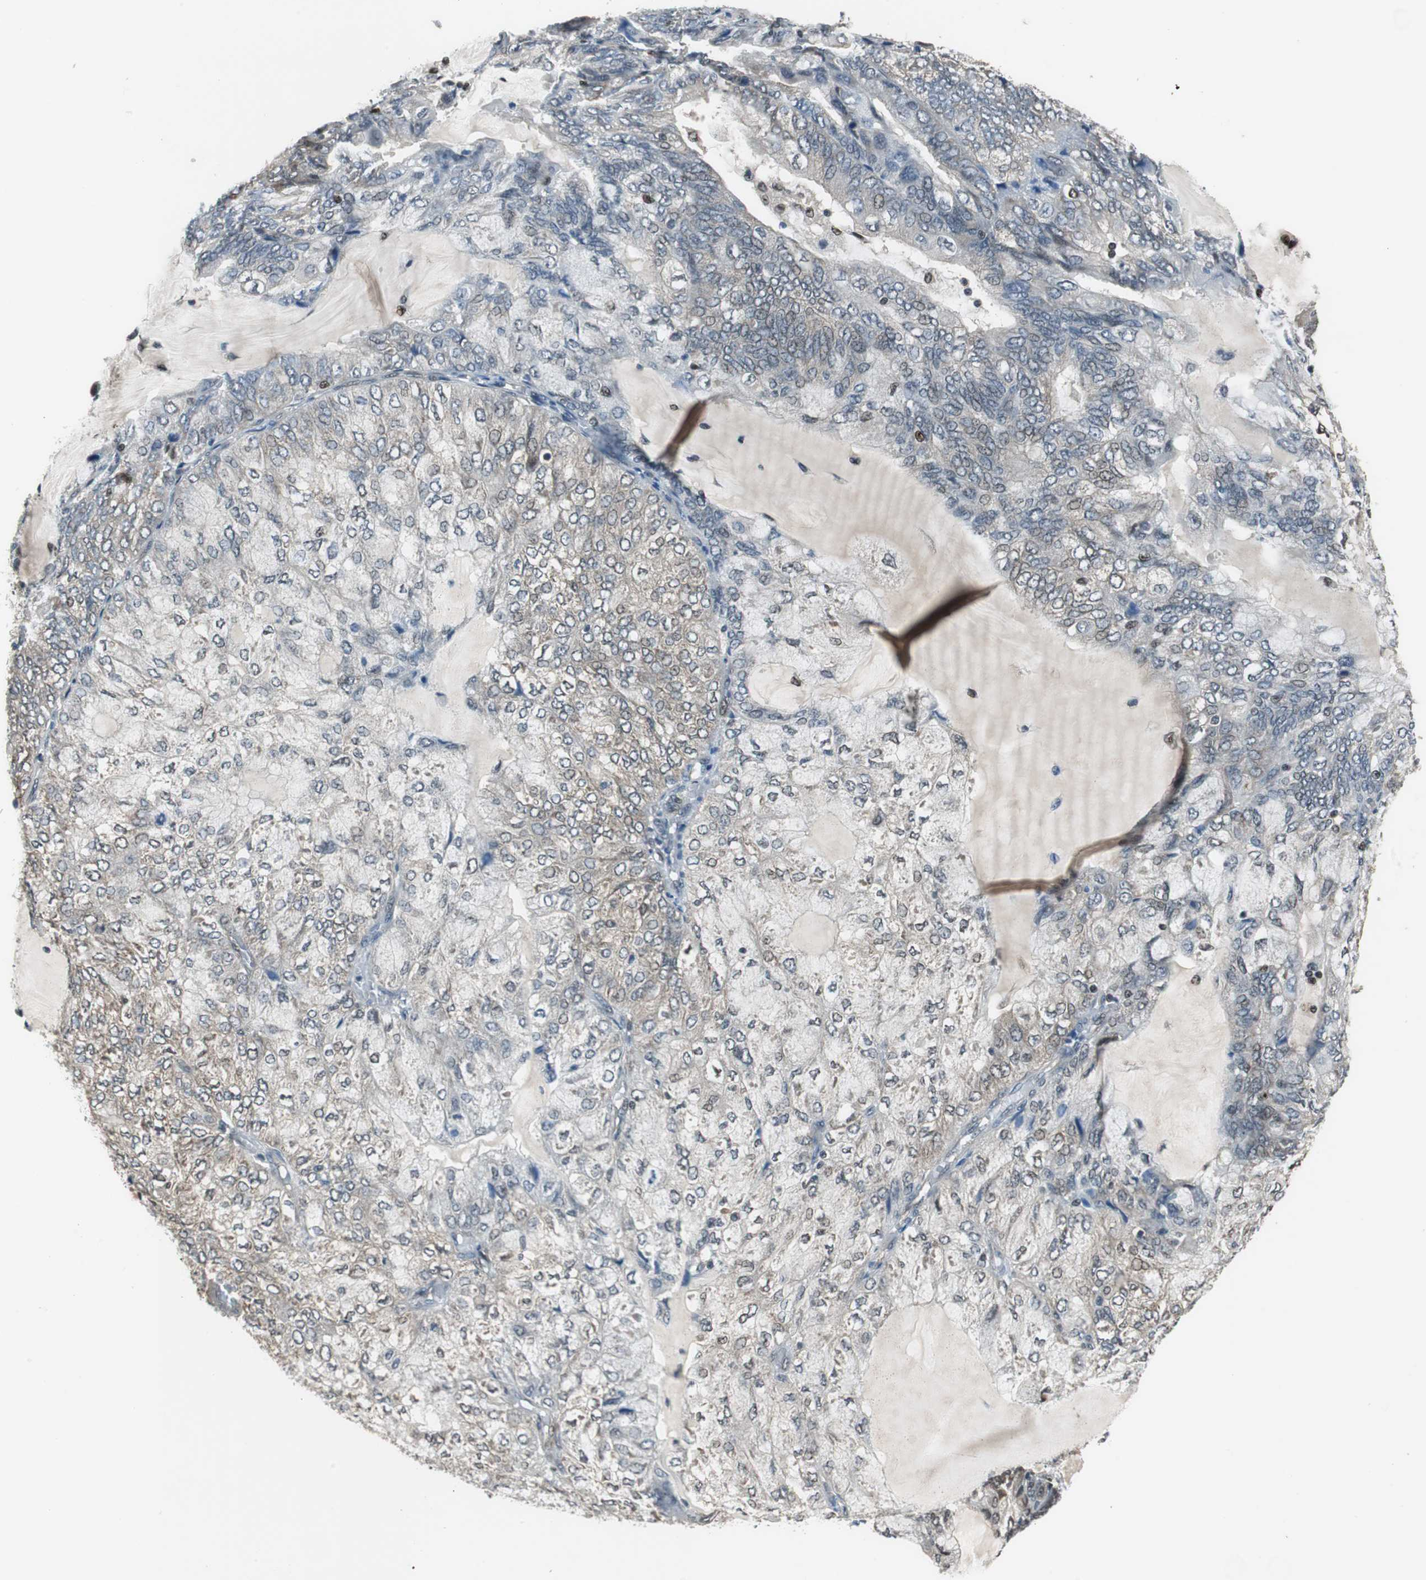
{"staining": {"intensity": "weak", "quantity": "25%-75%", "location": "cytoplasmic/membranous"}, "tissue": "endometrial cancer", "cell_type": "Tumor cells", "image_type": "cancer", "snomed": [{"axis": "morphology", "description": "Adenocarcinoma, NOS"}, {"axis": "topography", "description": "Endometrium"}], "caption": "Adenocarcinoma (endometrial) stained with a brown dye reveals weak cytoplasmic/membranous positive expression in about 25%-75% of tumor cells.", "gene": "MAFB", "patient": {"sex": "female", "age": 81}}